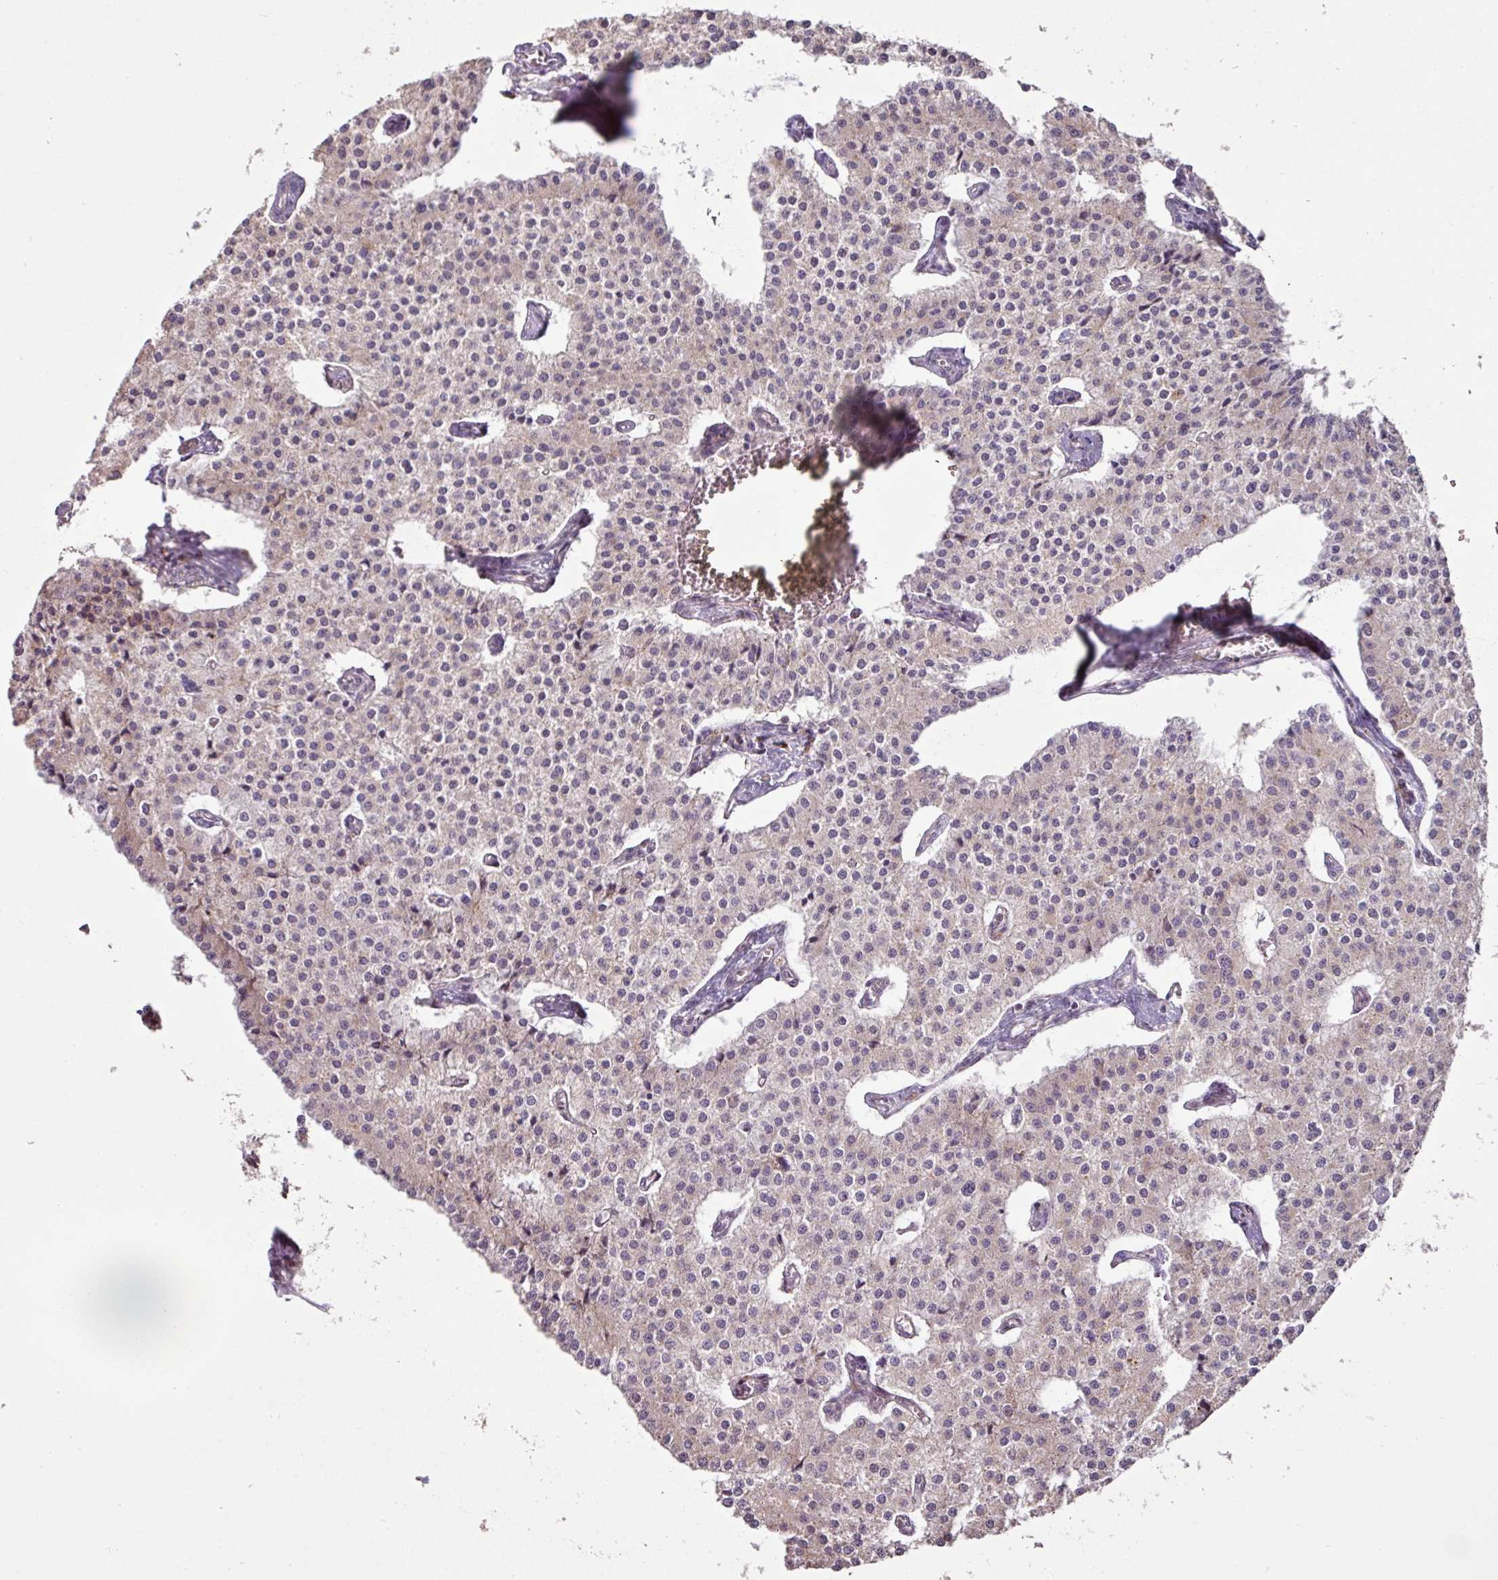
{"staining": {"intensity": "negative", "quantity": "none", "location": "none"}, "tissue": "carcinoid", "cell_type": "Tumor cells", "image_type": "cancer", "snomed": [{"axis": "morphology", "description": "Carcinoid, malignant, NOS"}, {"axis": "topography", "description": "Colon"}], "caption": "The IHC micrograph has no significant expression in tumor cells of carcinoid (malignant) tissue.", "gene": "CXCR5", "patient": {"sex": "female", "age": 52}}